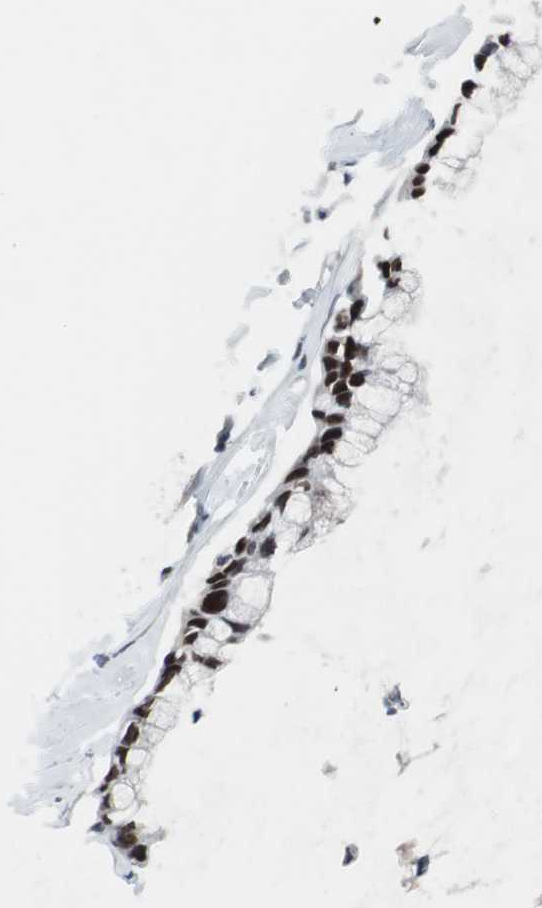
{"staining": {"intensity": "strong", "quantity": ">75%", "location": "nuclear"}, "tissue": "ovarian cancer", "cell_type": "Tumor cells", "image_type": "cancer", "snomed": [{"axis": "morphology", "description": "Cystadenocarcinoma, mucinous, NOS"}, {"axis": "topography", "description": "Ovary"}], "caption": "A high amount of strong nuclear staining is present in about >75% of tumor cells in ovarian cancer (mucinous cystadenocarcinoma) tissue. (DAB (3,3'-diaminobenzidine) = brown stain, brightfield microscopy at high magnification).", "gene": "FOXP4", "patient": {"sex": "female", "age": 39}}